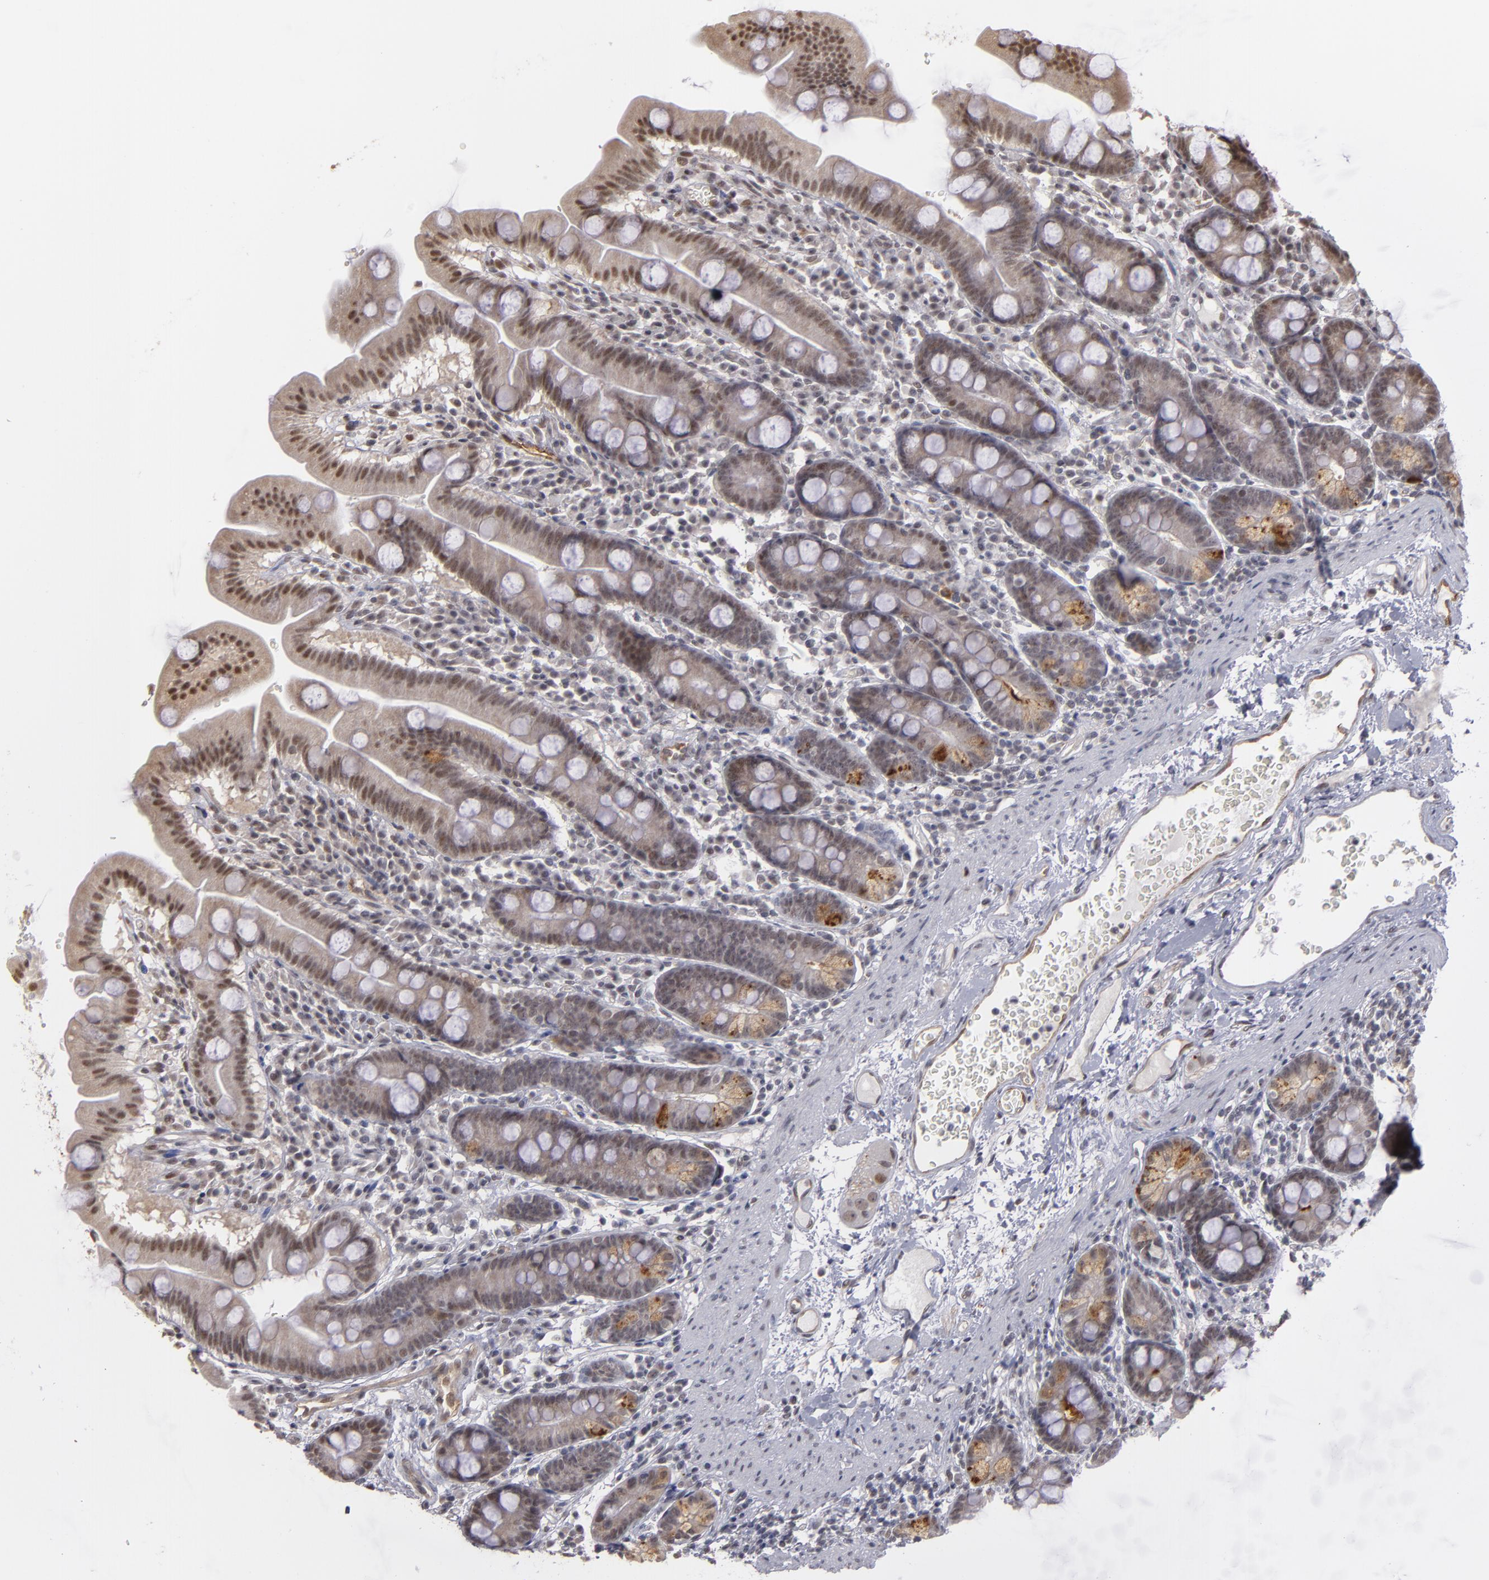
{"staining": {"intensity": "moderate", "quantity": ">75%", "location": "cytoplasmic/membranous,nuclear"}, "tissue": "duodenum", "cell_type": "Glandular cells", "image_type": "normal", "snomed": [{"axis": "morphology", "description": "Normal tissue, NOS"}, {"axis": "topography", "description": "Duodenum"}], "caption": "Glandular cells reveal medium levels of moderate cytoplasmic/membranous,nuclear staining in approximately >75% of cells in normal duodenum. The staining is performed using DAB (3,3'-diaminobenzidine) brown chromogen to label protein expression. The nuclei are counter-stained blue using hematoxylin.", "gene": "ZNF75A", "patient": {"sex": "male", "age": 50}}